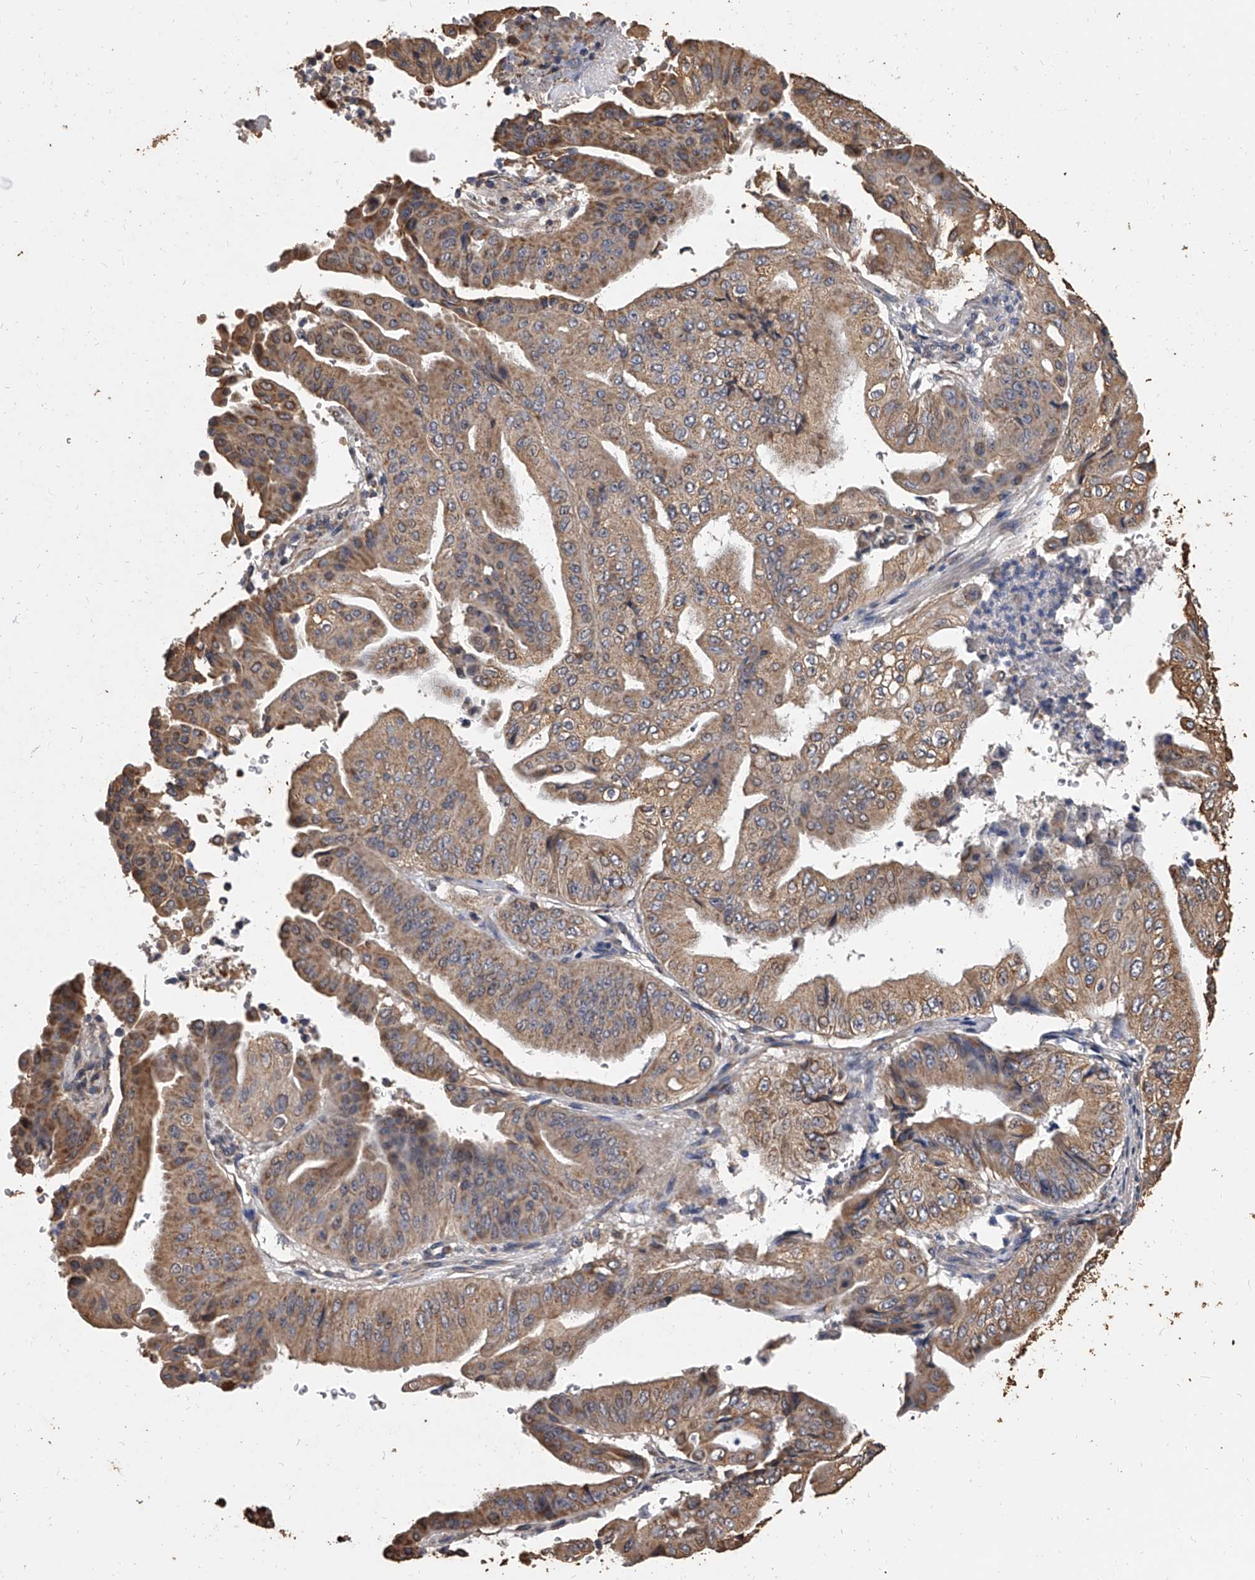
{"staining": {"intensity": "moderate", "quantity": ">75%", "location": "cytoplasmic/membranous"}, "tissue": "pancreatic cancer", "cell_type": "Tumor cells", "image_type": "cancer", "snomed": [{"axis": "morphology", "description": "Adenocarcinoma, NOS"}, {"axis": "topography", "description": "Pancreas"}], "caption": "Pancreatic cancer was stained to show a protein in brown. There is medium levels of moderate cytoplasmic/membranous expression in about >75% of tumor cells.", "gene": "MRPL28", "patient": {"sex": "female", "age": 77}}